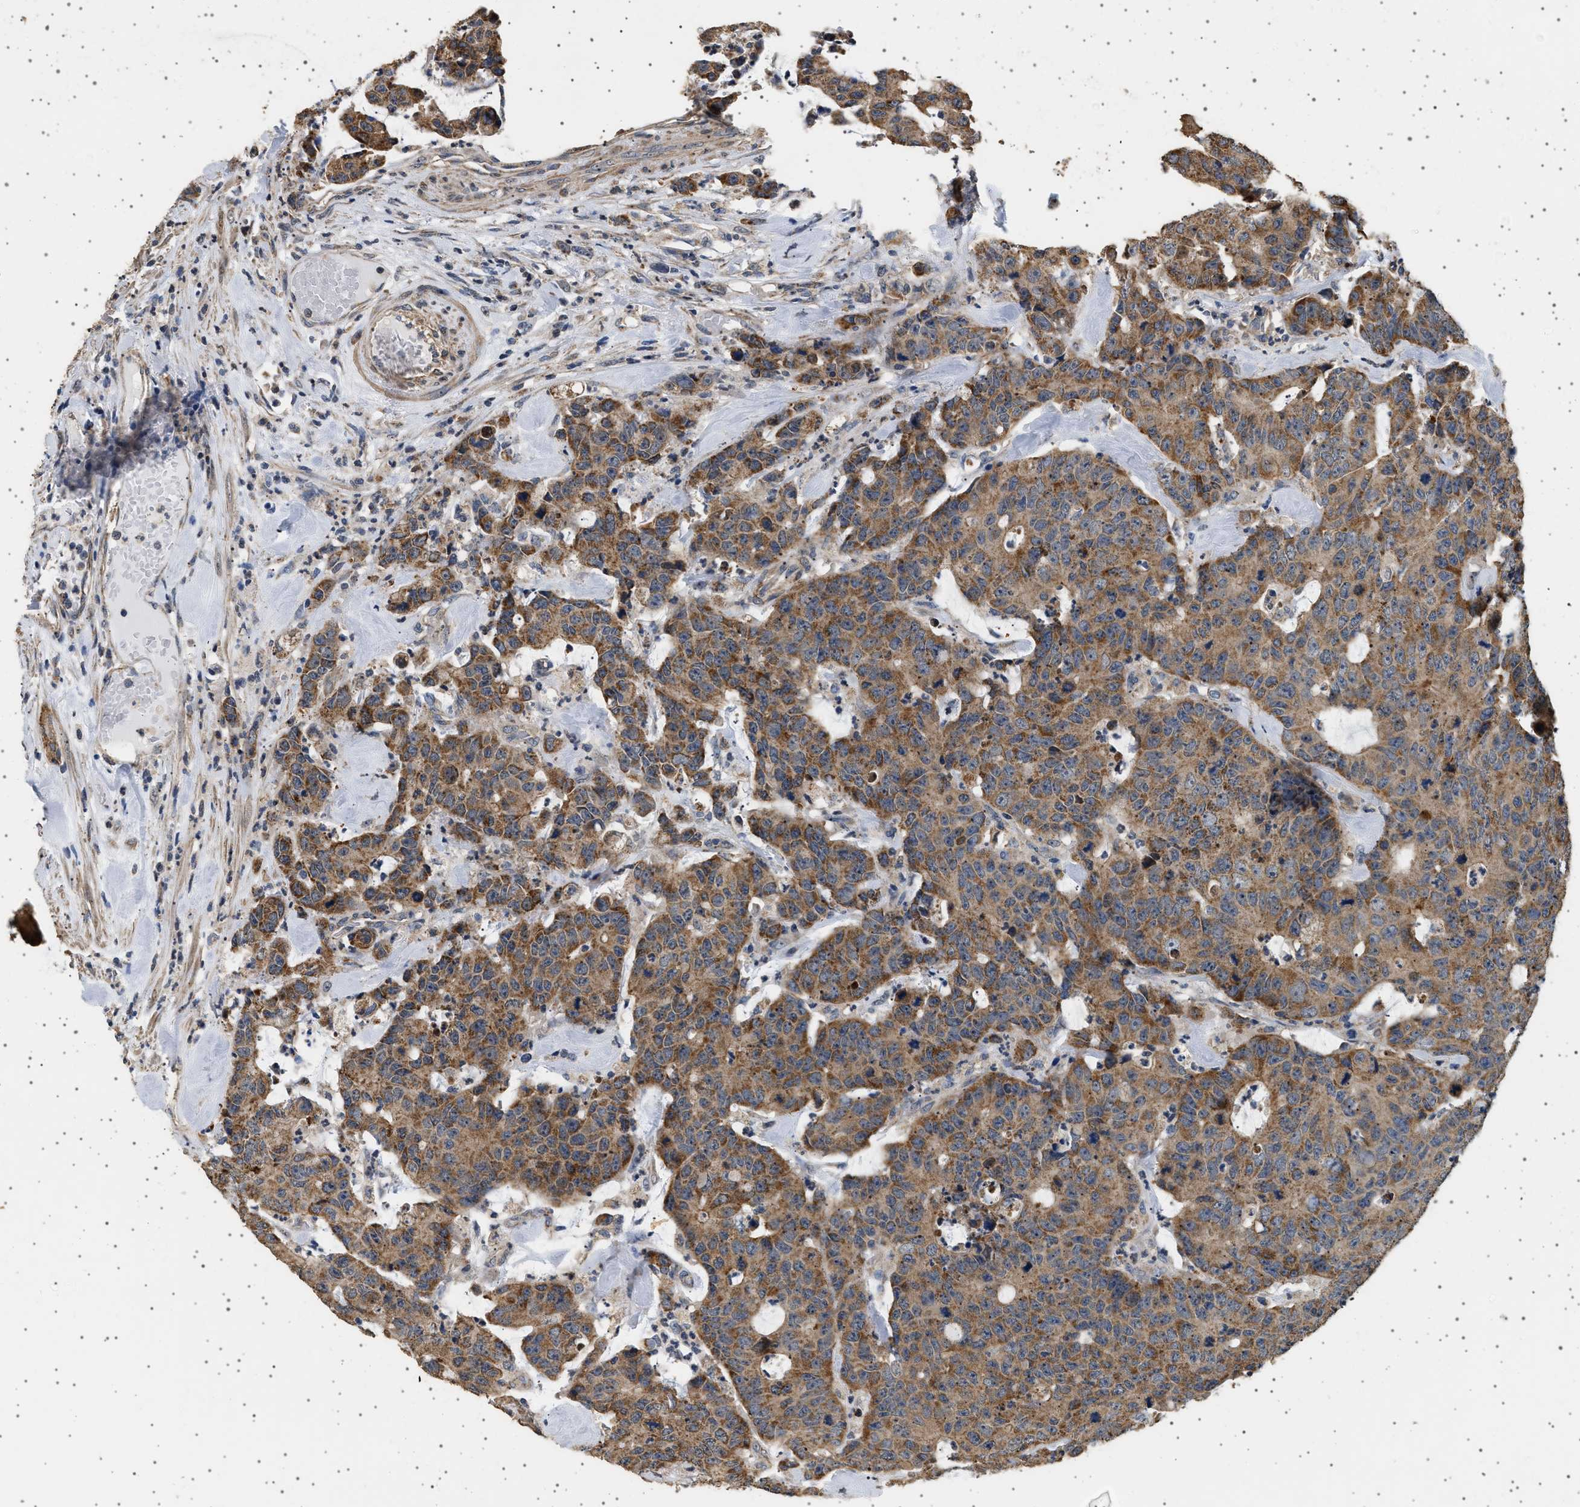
{"staining": {"intensity": "moderate", "quantity": ">75%", "location": "cytoplasmic/membranous"}, "tissue": "colorectal cancer", "cell_type": "Tumor cells", "image_type": "cancer", "snomed": [{"axis": "morphology", "description": "Adenocarcinoma, NOS"}, {"axis": "topography", "description": "Colon"}], "caption": "An IHC micrograph of tumor tissue is shown. Protein staining in brown highlights moderate cytoplasmic/membranous positivity in colorectal cancer (adenocarcinoma) within tumor cells.", "gene": "KCNA4", "patient": {"sex": "female", "age": 86}}